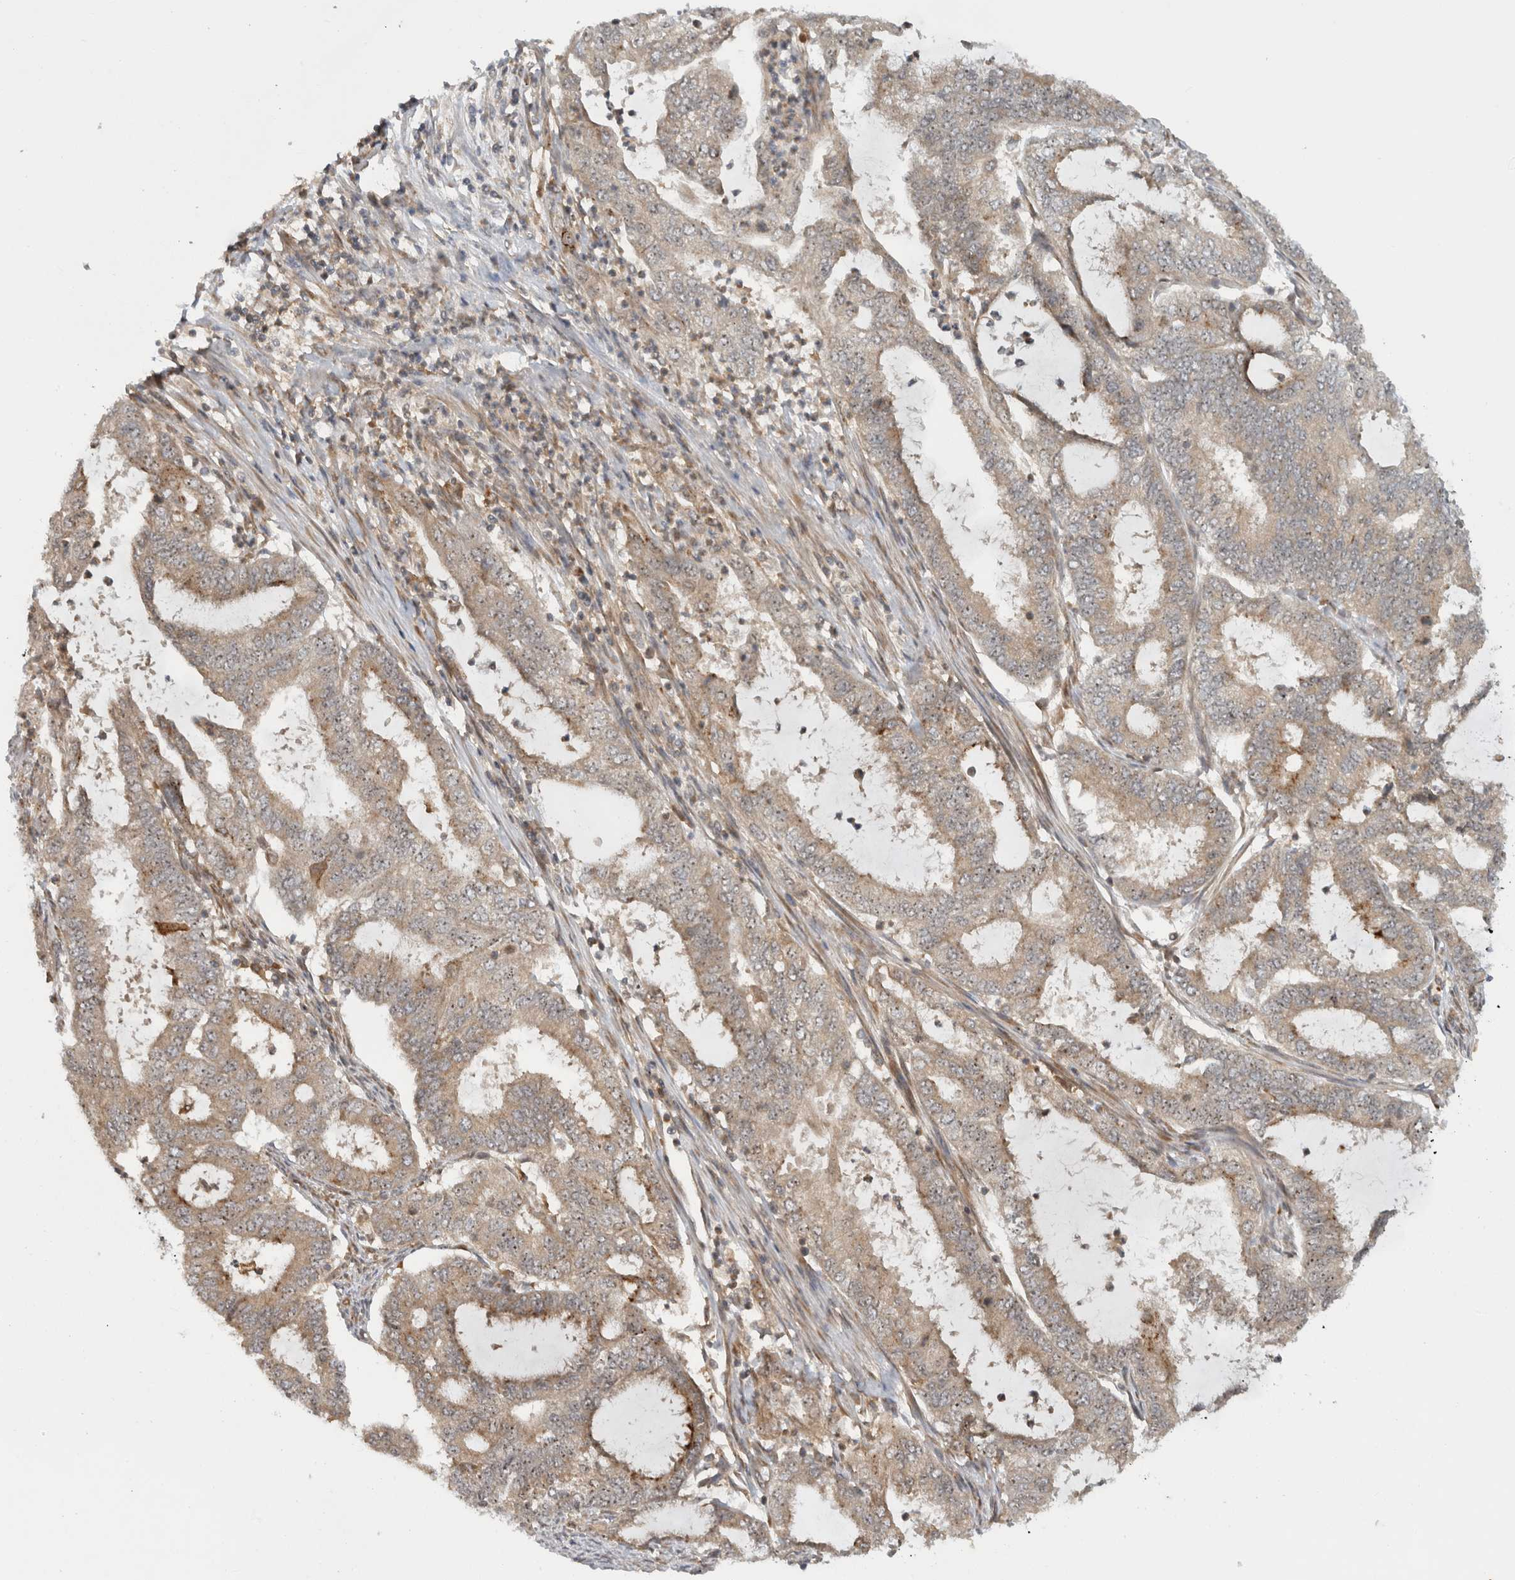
{"staining": {"intensity": "moderate", "quantity": ">75%", "location": "cytoplasmic/membranous,nuclear"}, "tissue": "endometrial cancer", "cell_type": "Tumor cells", "image_type": "cancer", "snomed": [{"axis": "morphology", "description": "Adenocarcinoma, NOS"}, {"axis": "topography", "description": "Endometrium"}], "caption": "Protein staining reveals moderate cytoplasmic/membranous and nuclear positivity in approximately >75% of tumor cells in endometrial adenocarcinoma. The protein of interest is shown in brown color, while the nuclei are stained blue.", "gene": "WASF2", "patient": {"sex": "female", "age": 51}}